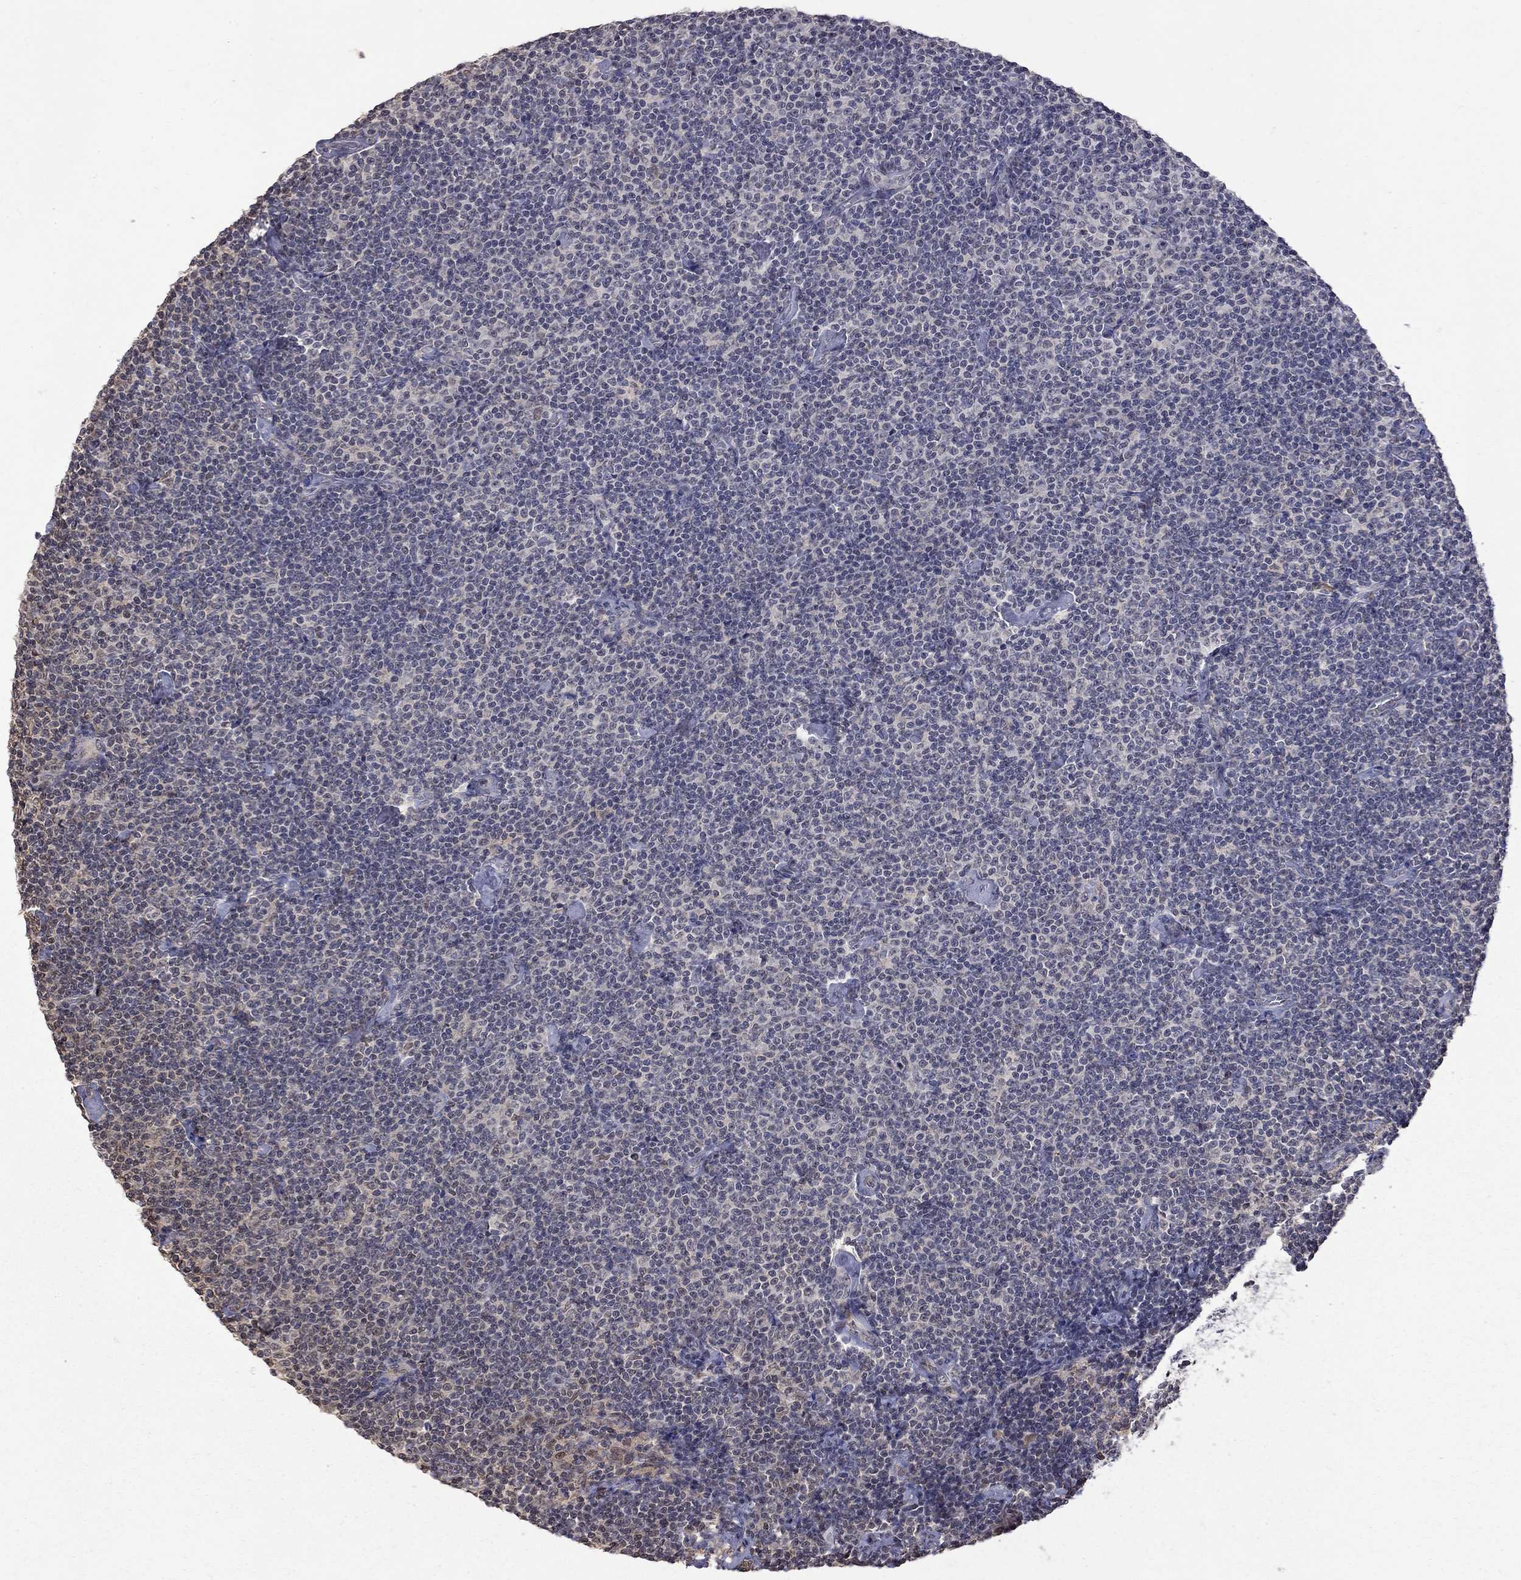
{"staining": {"intensity": "negative", "quantity": "none", "location": "none"}, "tissue": "lymphoma", "cell_type": "Tumor cells", "image_type": "cancer", "snomed": [{"axis": "morphology", "description": "Malignant lymphoma, non-Hodgkin's type, Low grade"}, {"axis": "topography", "description": "Lymph node"}], "caption": "Immunohistochemistry (IHC) of human malignant lymphoma, non-Hodgkin's type (low-grade) displays no staining in tumor cells.", "gene": "RFWD3", "patient": {"sex": "male", "age": 81}}